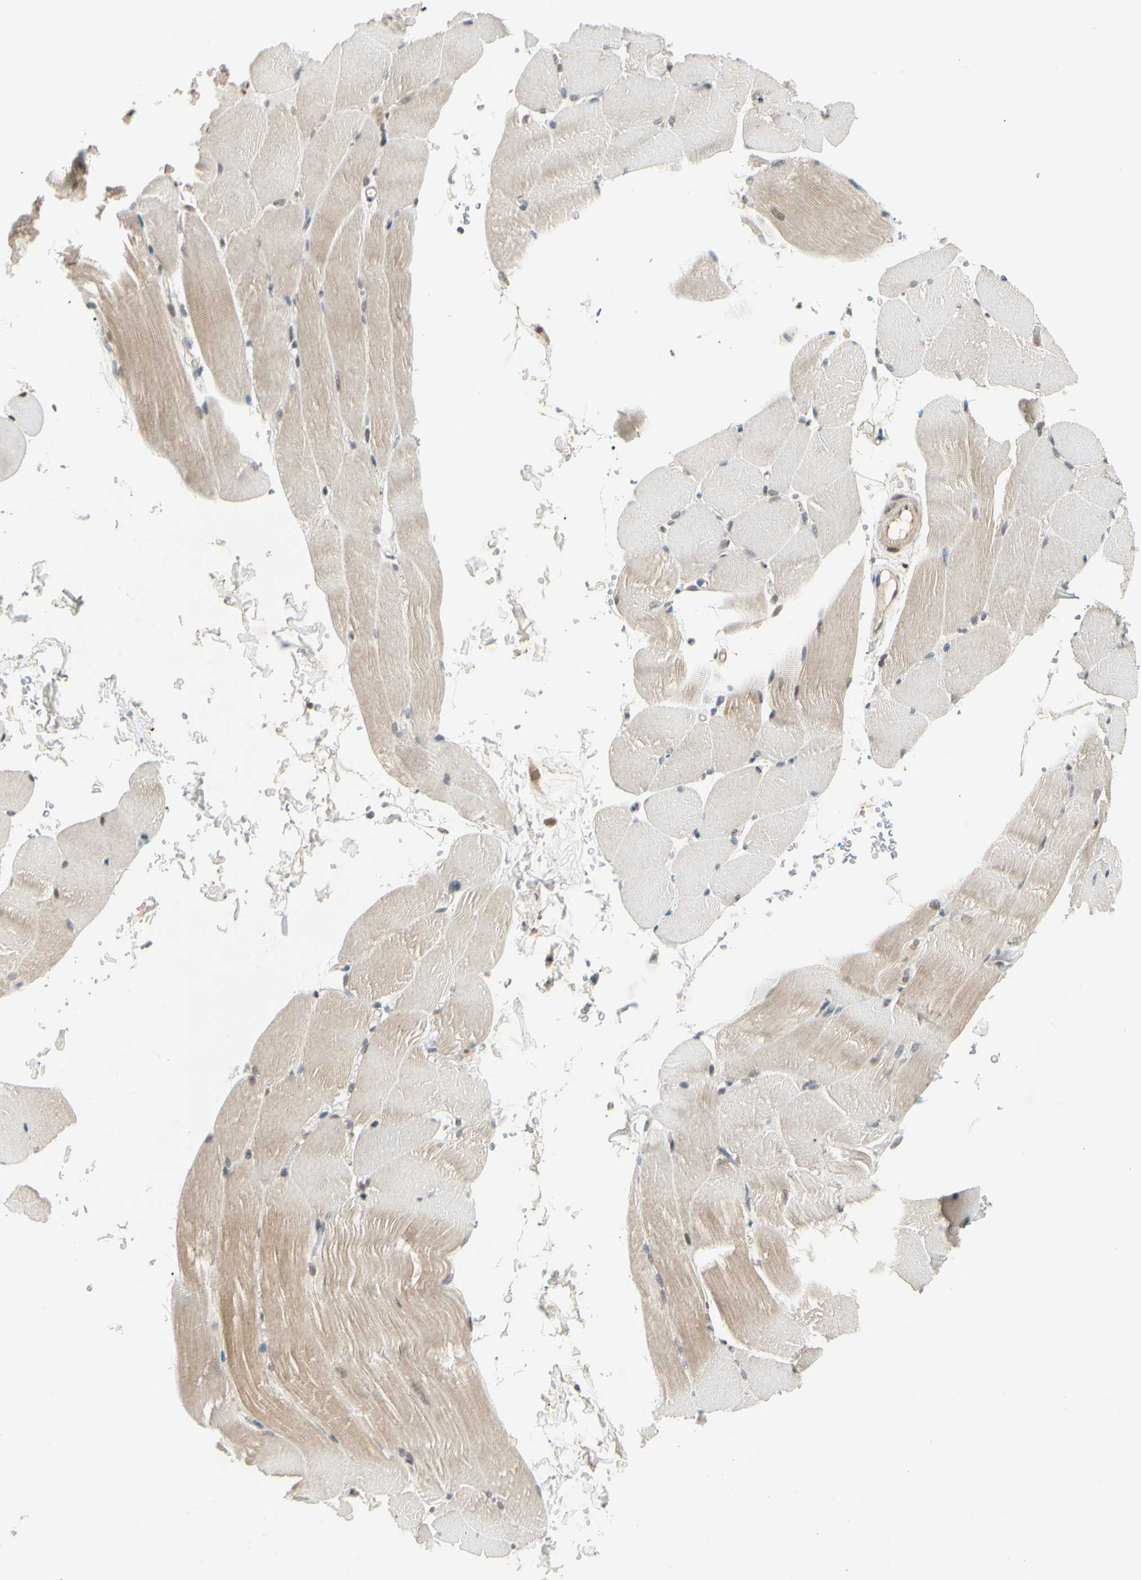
{"staining": {"intensity": "weak", "quantity": "25%-75%", "location": "cytoplasmic/membranous"}, "tissue": "skeletal muscle", "cell_type": "Myocytes", "image_type": "normal", "snomed": [{"axis": "morphology", "description": "Normal tissue, NOS"}, {"axis": "topography", "description": "Skeletal muscle"}, {"axis": "topography", "description": "Parathyroid gland"}], "caption": "This micrograph reveals IHC staining of unremarkable human skeletal muscle, with low weak cytoplasmic/membranous expression in approximately 25%-75% of myocytes.", "gene": "ZSCAN12", "patient": {"sex": "female", "age": 37}}